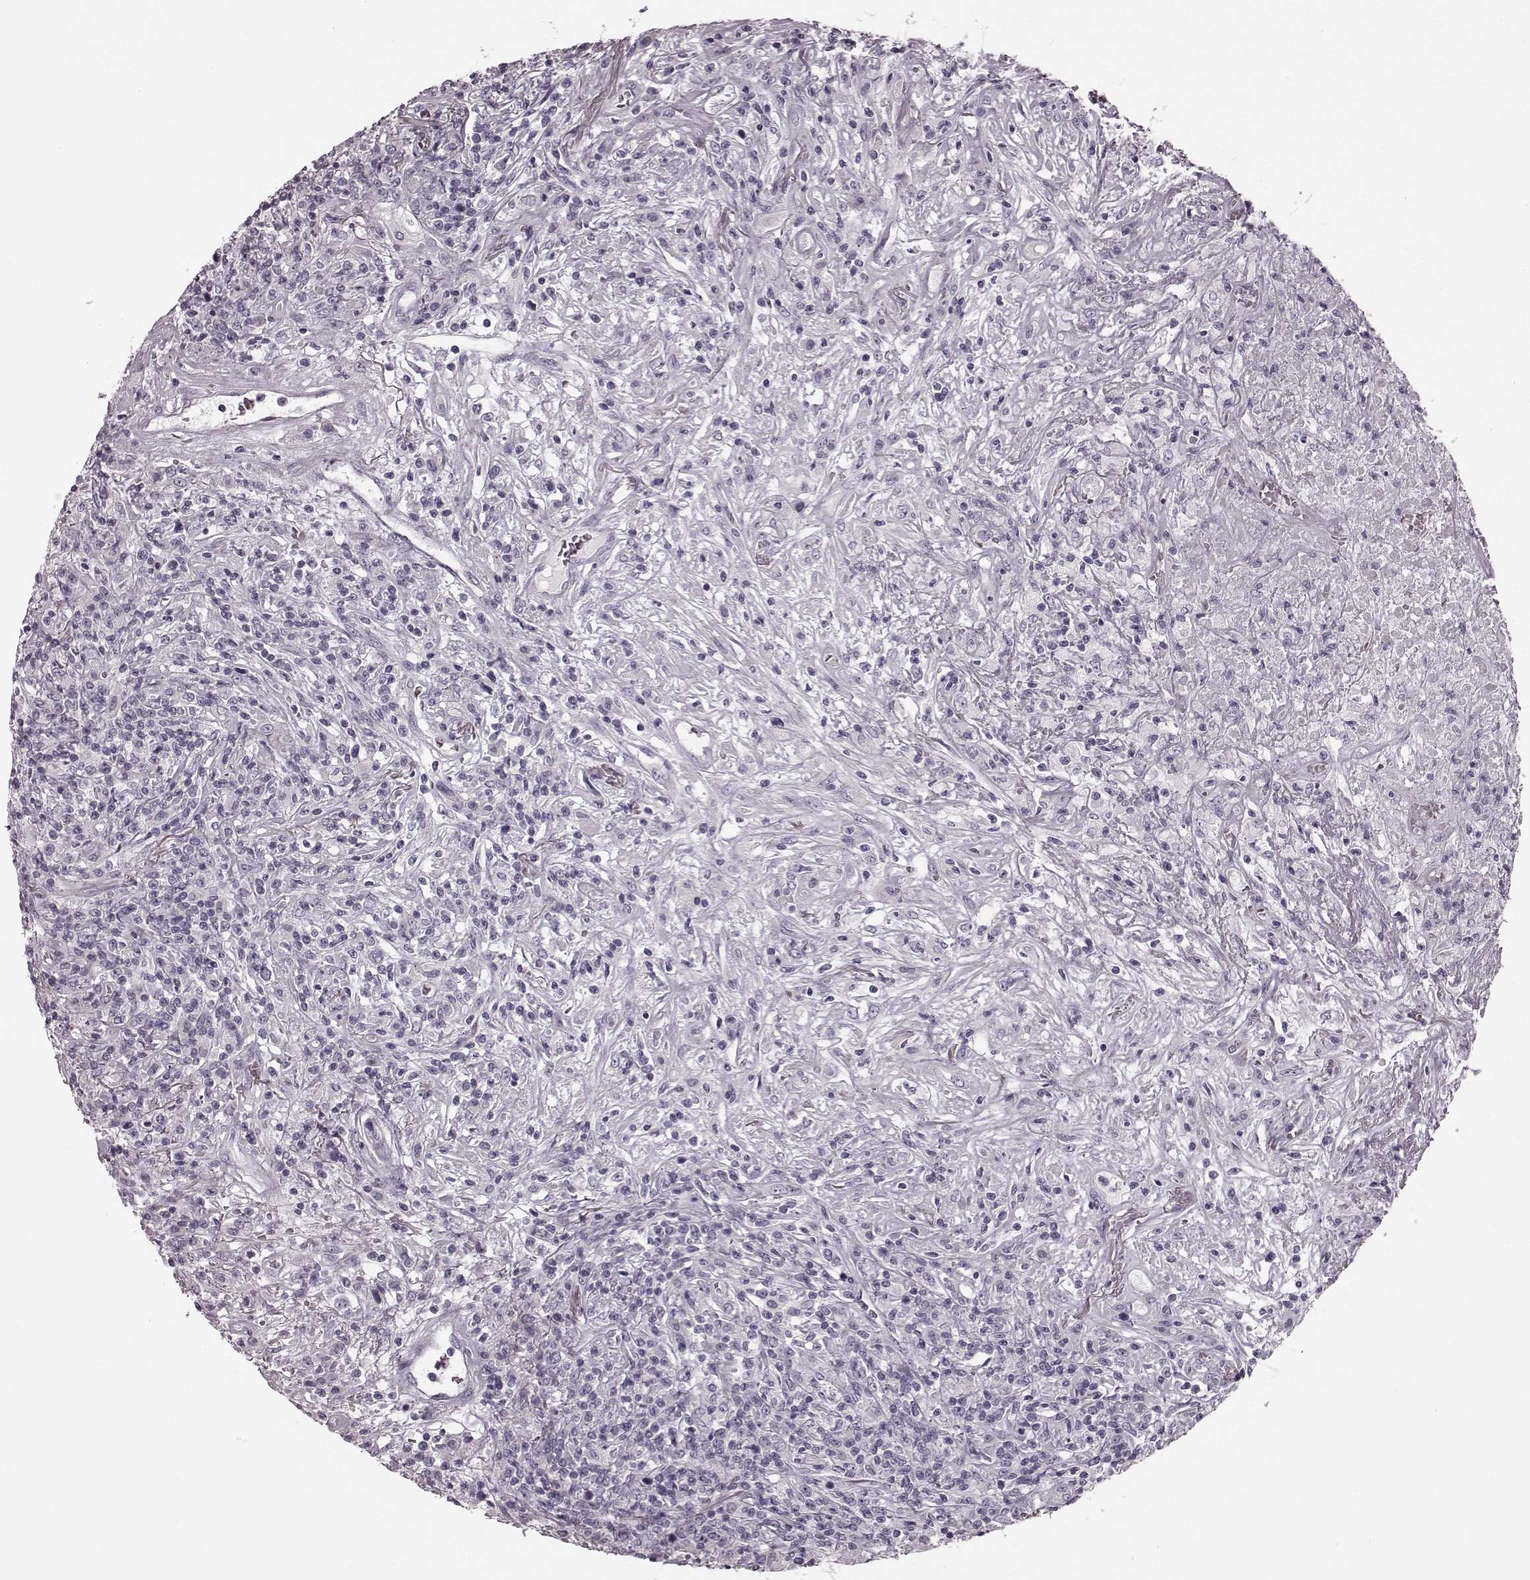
{"staining": {"intensity": "negative", "quantity": "none", "location": "none"}, "tissue": "lymphoma", "cell_type": "Tumor cells", "image_type": "cancer", "snomed": [{"axis": "morphology", "description": "Malignant lymphoma, non-Hodgkin's type, High grade"}, {"axis": "topography", "description": "Lung"}], "caption": "A high-resolution photomicrograph shows IHC staining of high-grade malignant lymphoma, non-Hodgkin's type, which shows no significant positivity in tumor cells. (Brightfield microscopy of DAB immunohistochemistry at high magnification).", "gene": "TRPM1", "patient": {"sex": "male", "age": 79}}